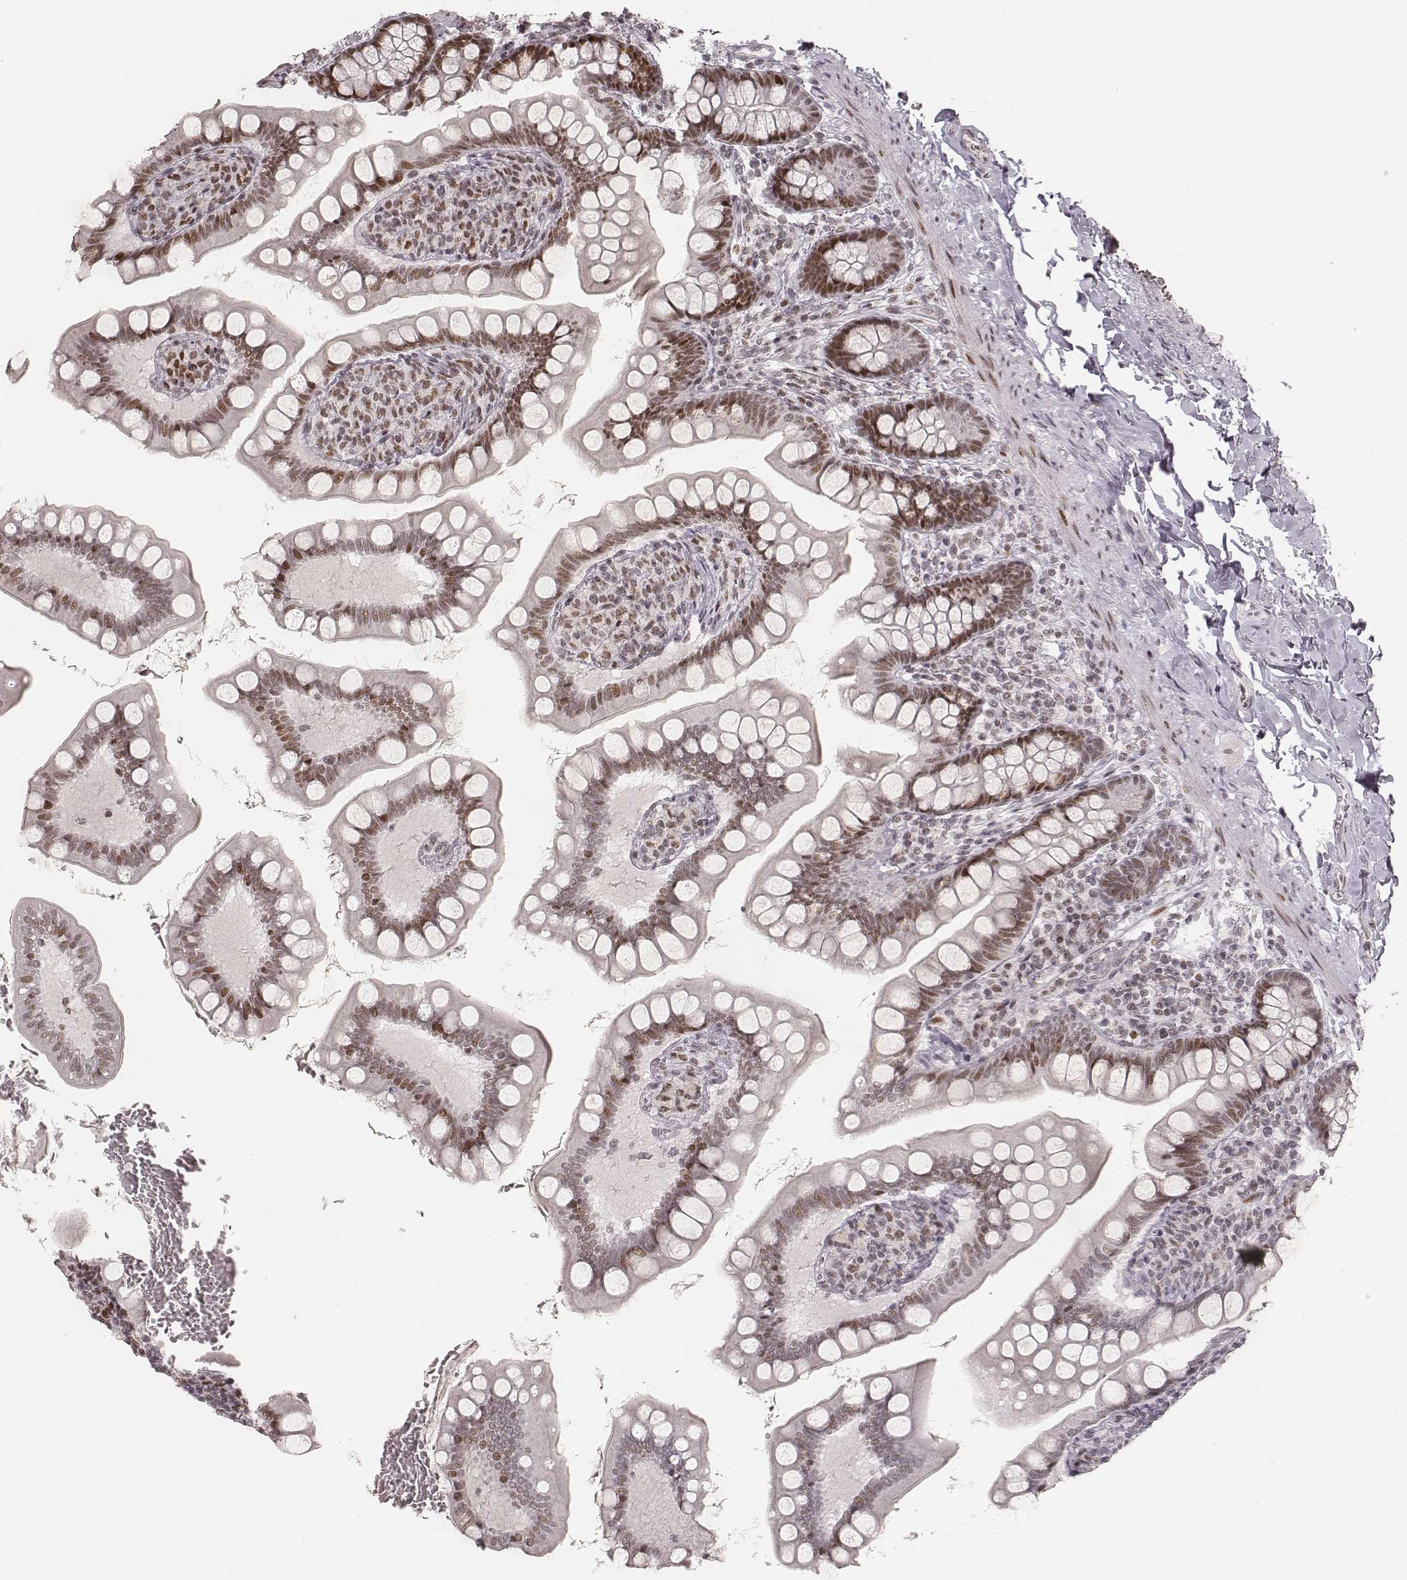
{"staining": {"intensity": "moderate", "quantity": ">75%", "location": "nuclear"}, "tissue": "small intestine", "cell_type": "Glandular cells", "image_type": "normal", "snomed": [{"axis": "morphology", "description": "Normal tissue, NOS"}, {"axis": "topography", "description": "Small intestine"}], "caption": "IHC (DAB (3,3'-diaminobenzidine)) staining of benign human small intestine exhibits moderate nuclear protein positivity in about >75% of glandular cells. The staining was performed using DAB (3,3'-diaminobenzidine) to visualize the protein expression in brown, while the nuclei were stained in blue with hematoxylin (Magnification: 20x).", "gene": "HNRNPC", "patient": {"sex": "female", "age": 56}}